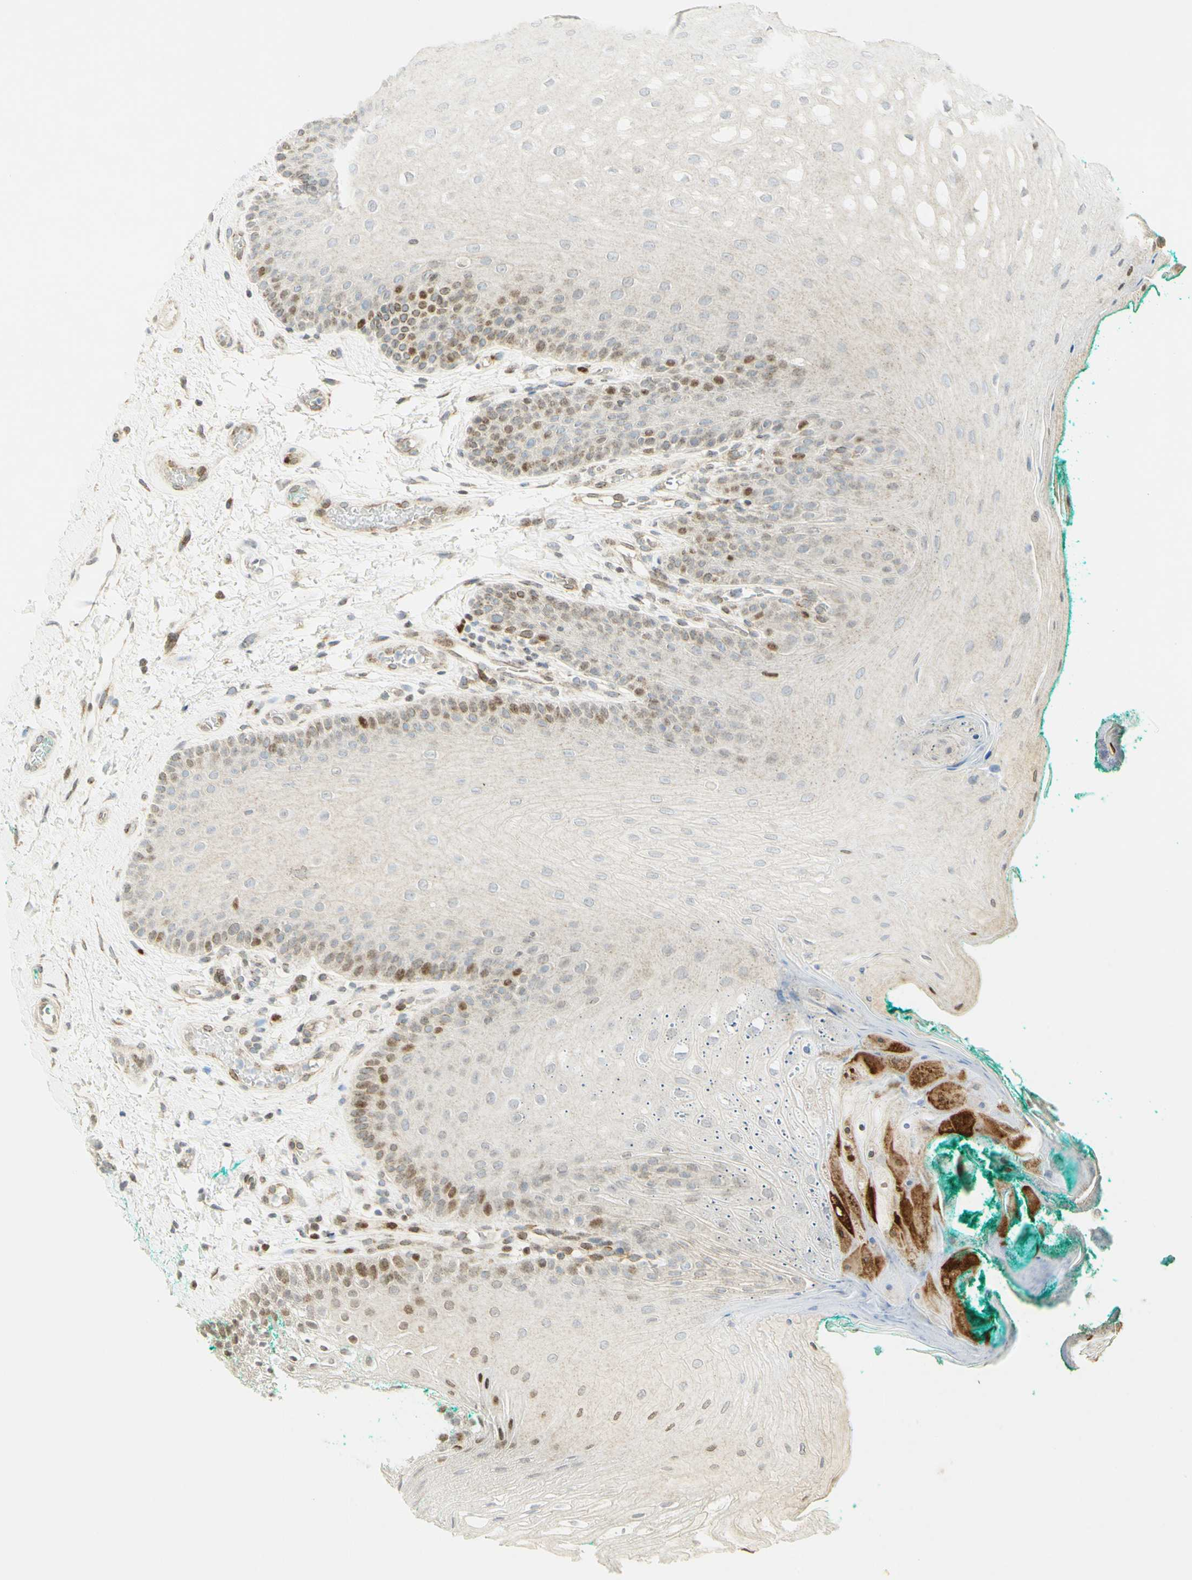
{"staining": {"intensity": "moderate", "quantity": "25%-75%", "location": "nuclear"}, "tissue": "oral mucosa", "cell_type": "Squamous epithelial cells", "image_type": "normal", "snomed": [{"axis": "morphology", "description": "Normal tissue, NOS"}, {"axis": "topography", "description": "Skeletal muscle"}, {"axis": "topography", "description": "Oral tissue"}], "caption": "An immunohistochemistry image of unremarkable tissue is shown. Protein staining in brown highlights moderate nuclear positivity in oral mucosa within squamous epithelial cells. The staining was performed using DAB (3,3'-diaminobenzidine), with brown indicating positive protein expression. Nuclei are stained blue with hematoxylin.", "gene": "E2F1", "patient": {"sex": "male", "age": 58}}